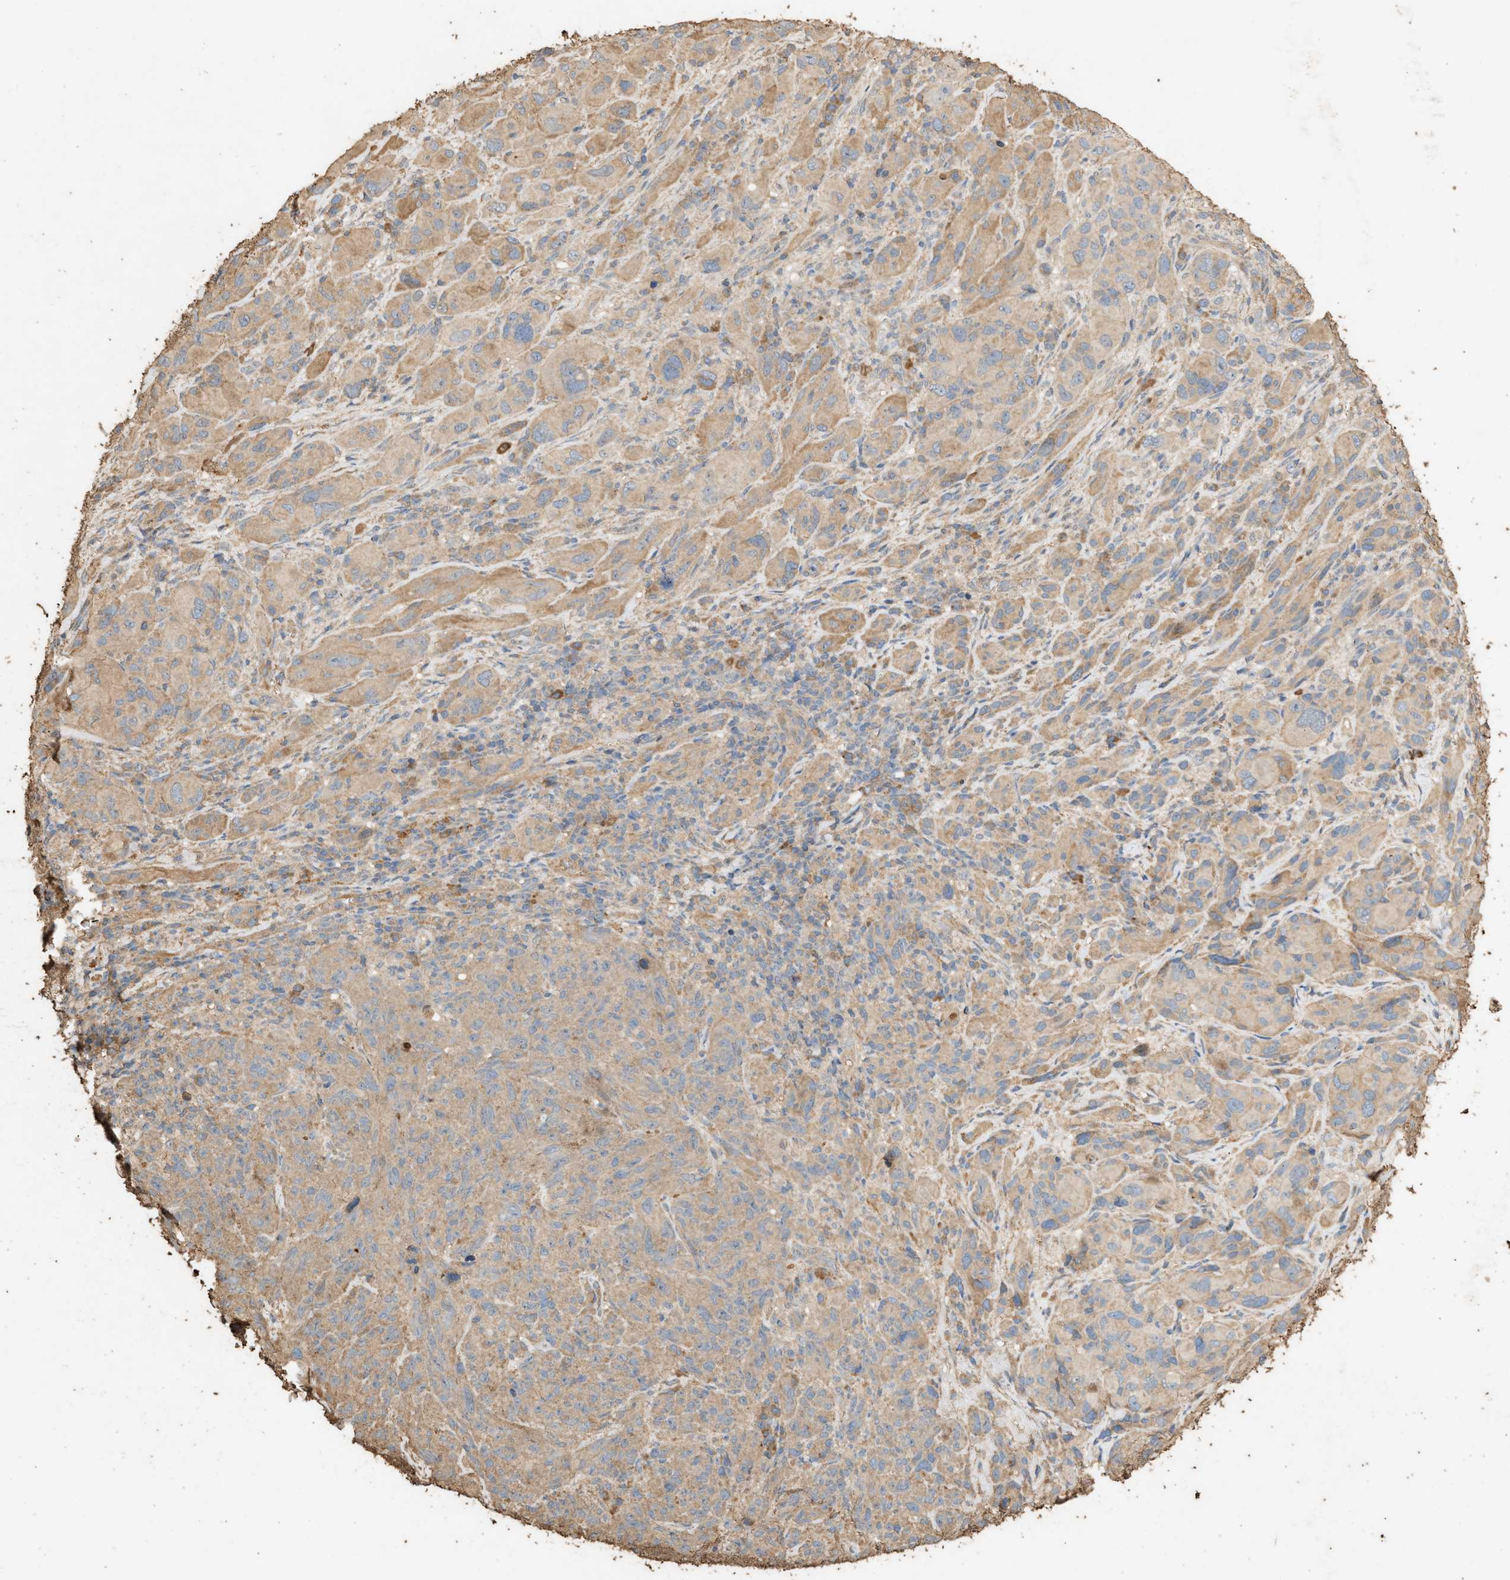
{"staining": {"intensity": "weak", "quantity": ">75%", "location": "cytoplasmic/membranous"}, "tissue": "melanoma", "cell_type": "Tumor cells", "image_type": "cancer", "snomed": [{"axis": "morphology", "description": "Malignant melanoma, NOS"}, {"axis": "topography", "description": "Skin of head"}], "caption": "Melanoma stained with immunohistochemistry displays weak cytoplasmic/membranous expression in approximately >75% of tumor cells.", "gene": "DCAF7", "patient": {"sex": "male", "age": 96}}